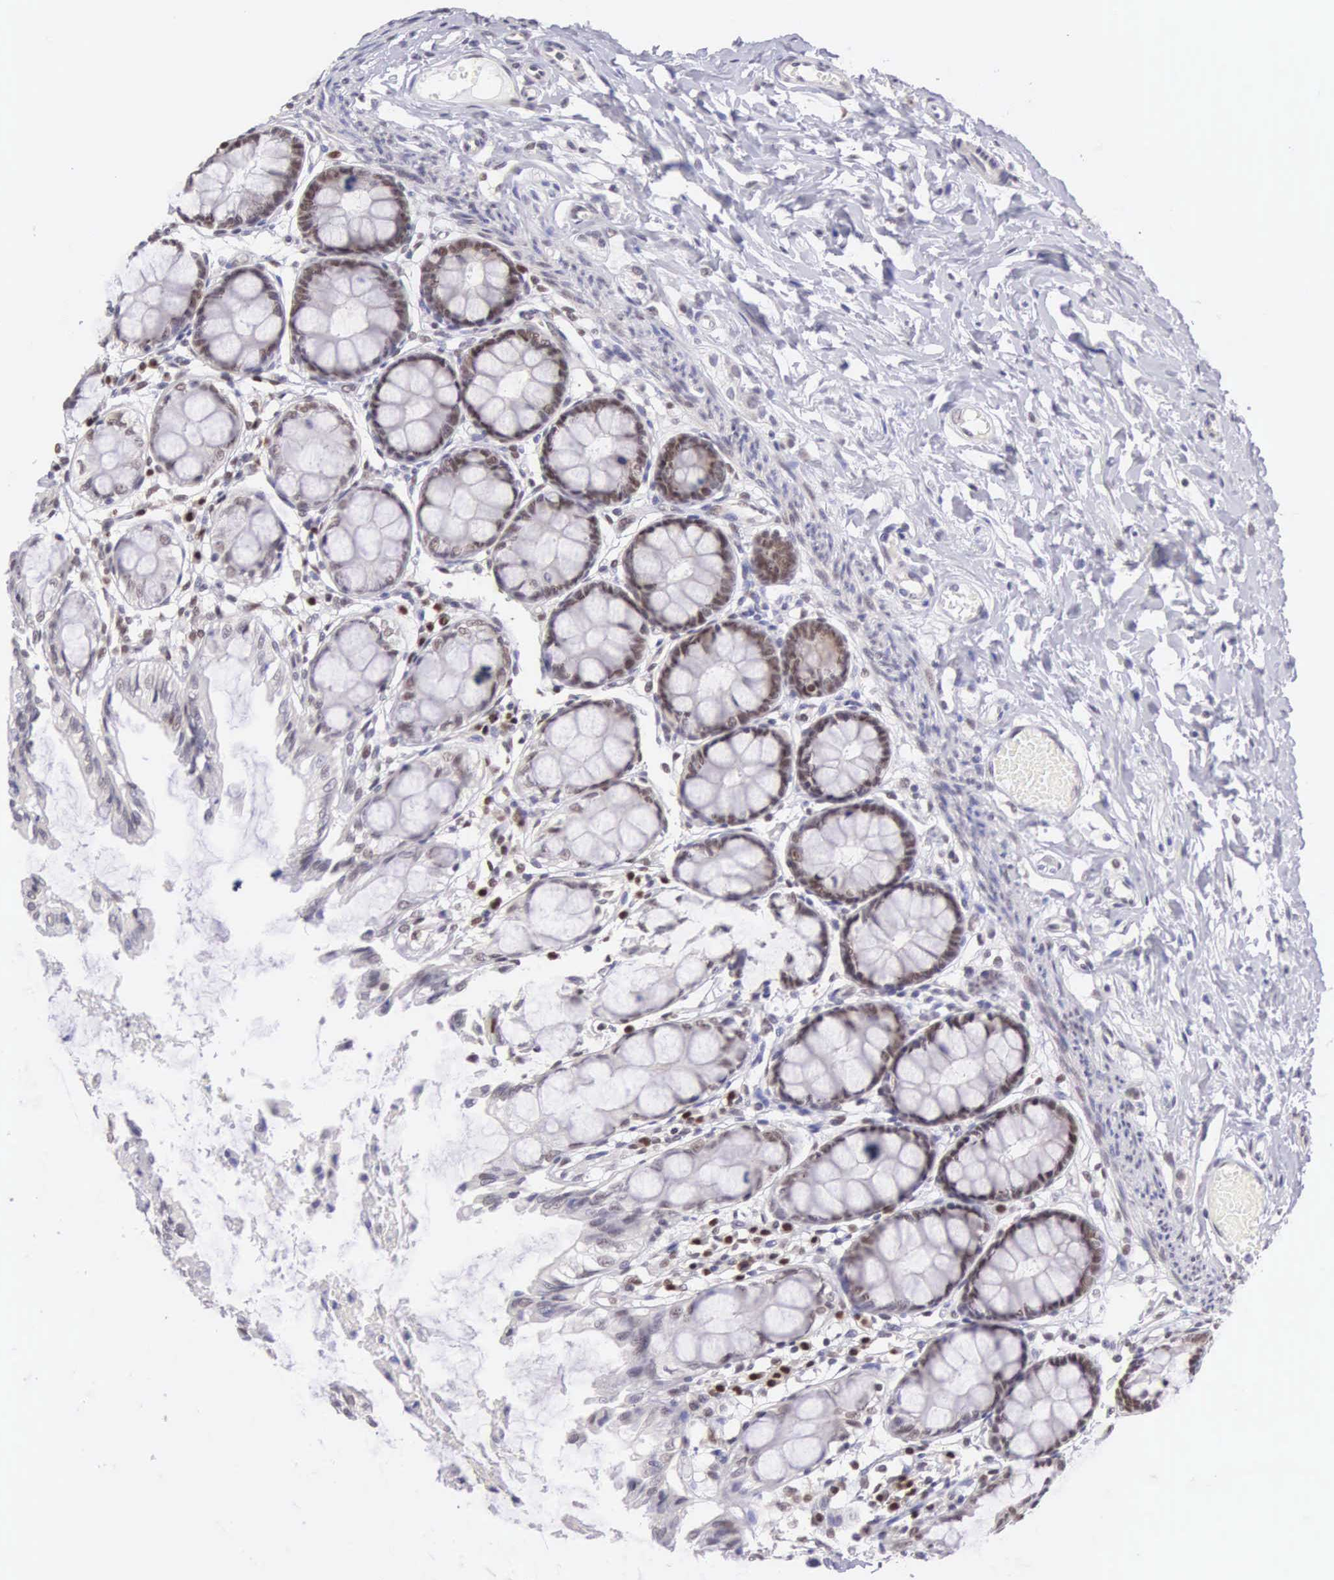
{"staining": {"intensity": "negative", "quantity": "none", "location": "none"}, "tissue": "colon", "cell_type": "Endothelial cells", "image_type": "normal", "snomed": [{"axis": "morphology", "description": "Normal tissue, NOS"}, {"axis": "topography", "description": "Colon"}], "caption": "High power microscopy image of an immunohistochemistry photomicrograph of benign colon, revealing no significant staining in endothelial cells.", "gene": "CCDC117", "patient": {"sex": "male", "age": 54}}